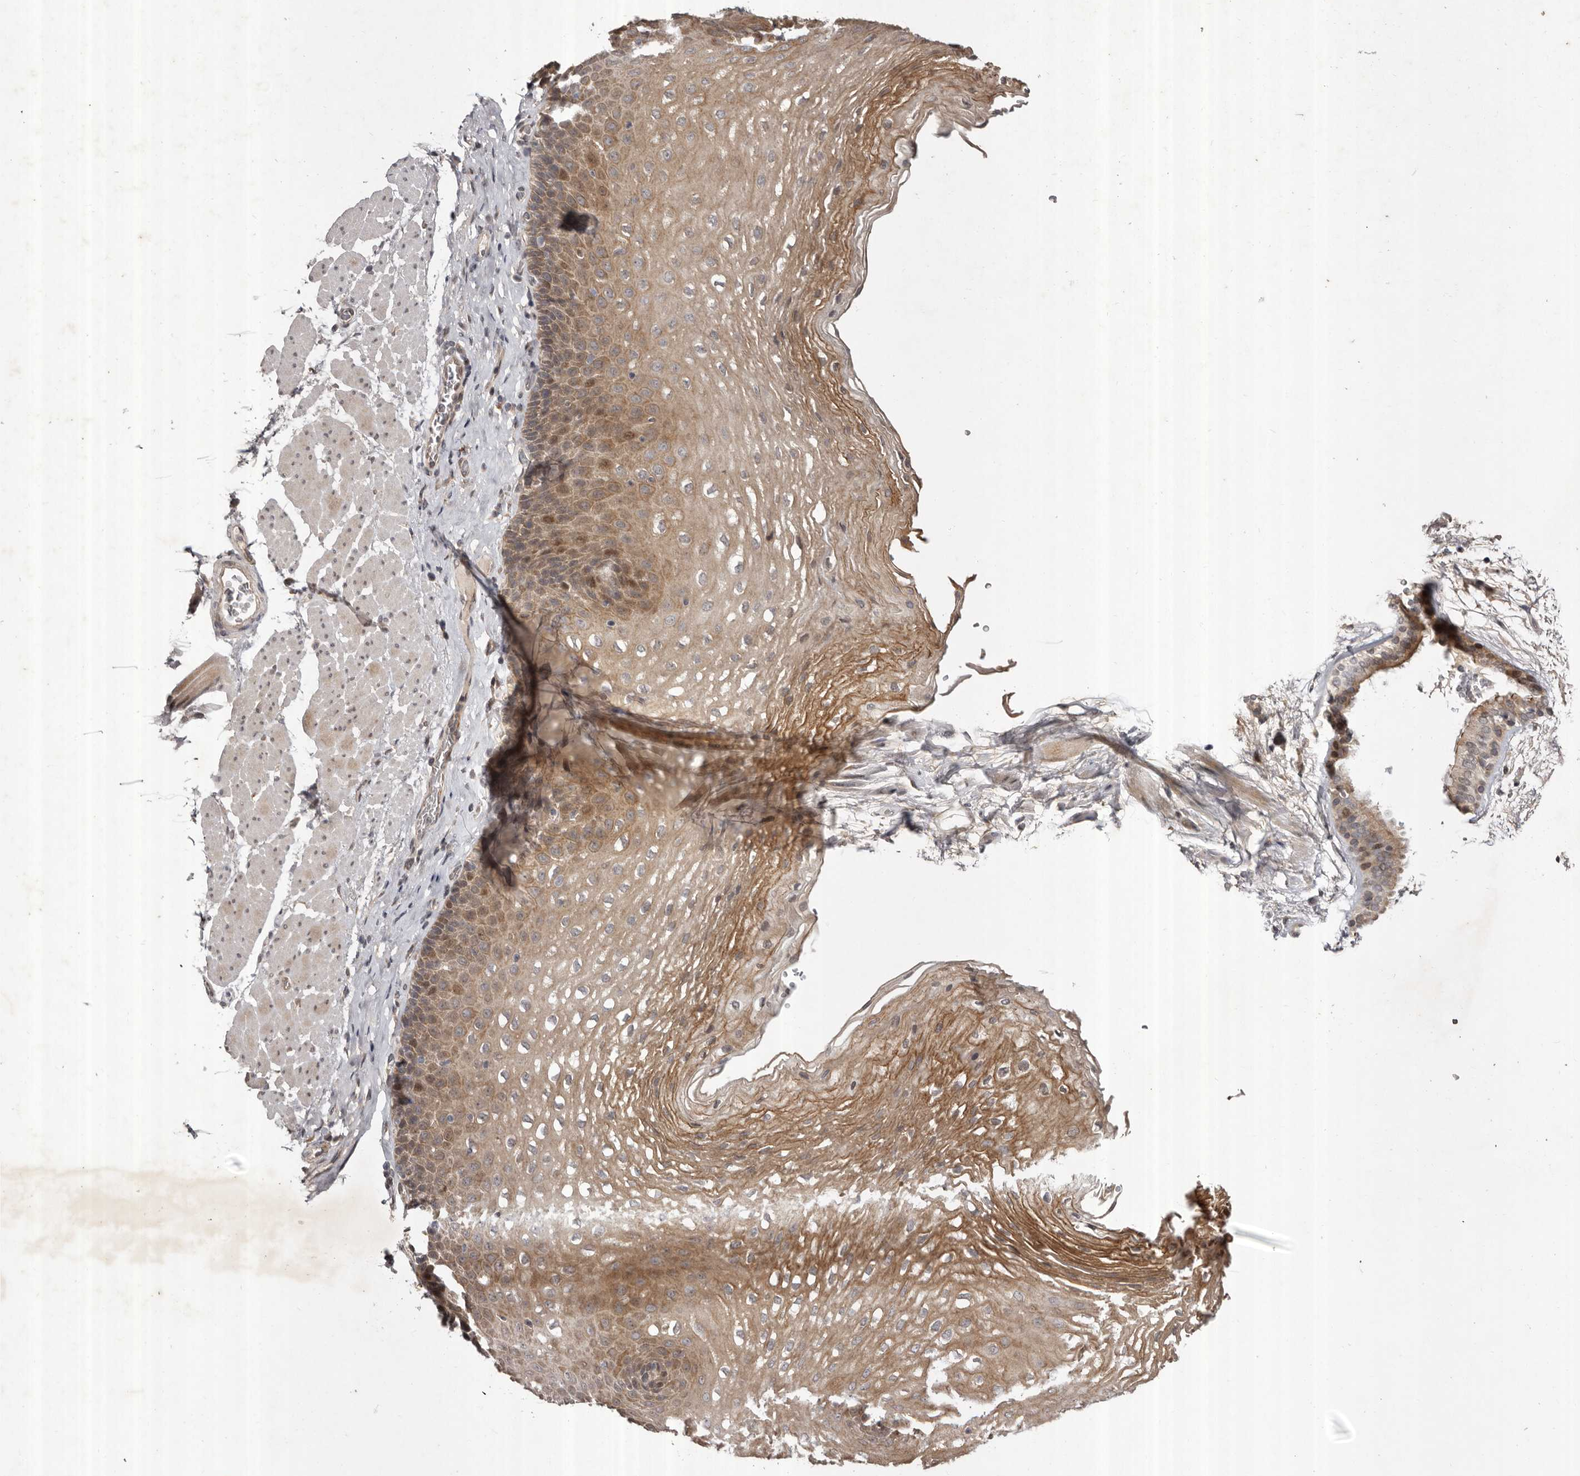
{"staining": {"intensity": "moderate", "quantity": ">75%", "location": "cytoplasmic/membranous"}, "tissue": "esophagus", "cell_type": "Squamous epithelial cells", "image_type": "normal", "snomed": [{"axis": "morphology", "description": "Normal tissue, NOS"}, {"axis": "topography", "description": "Esophagus"}], "caption": "A brown stain shows moderate cytoplasmic/membranous expression of a protein in squamous epithelial cells of benign esophagus.", "gene": "ABL1", "patient": {"sex": "female", "age": 66}}